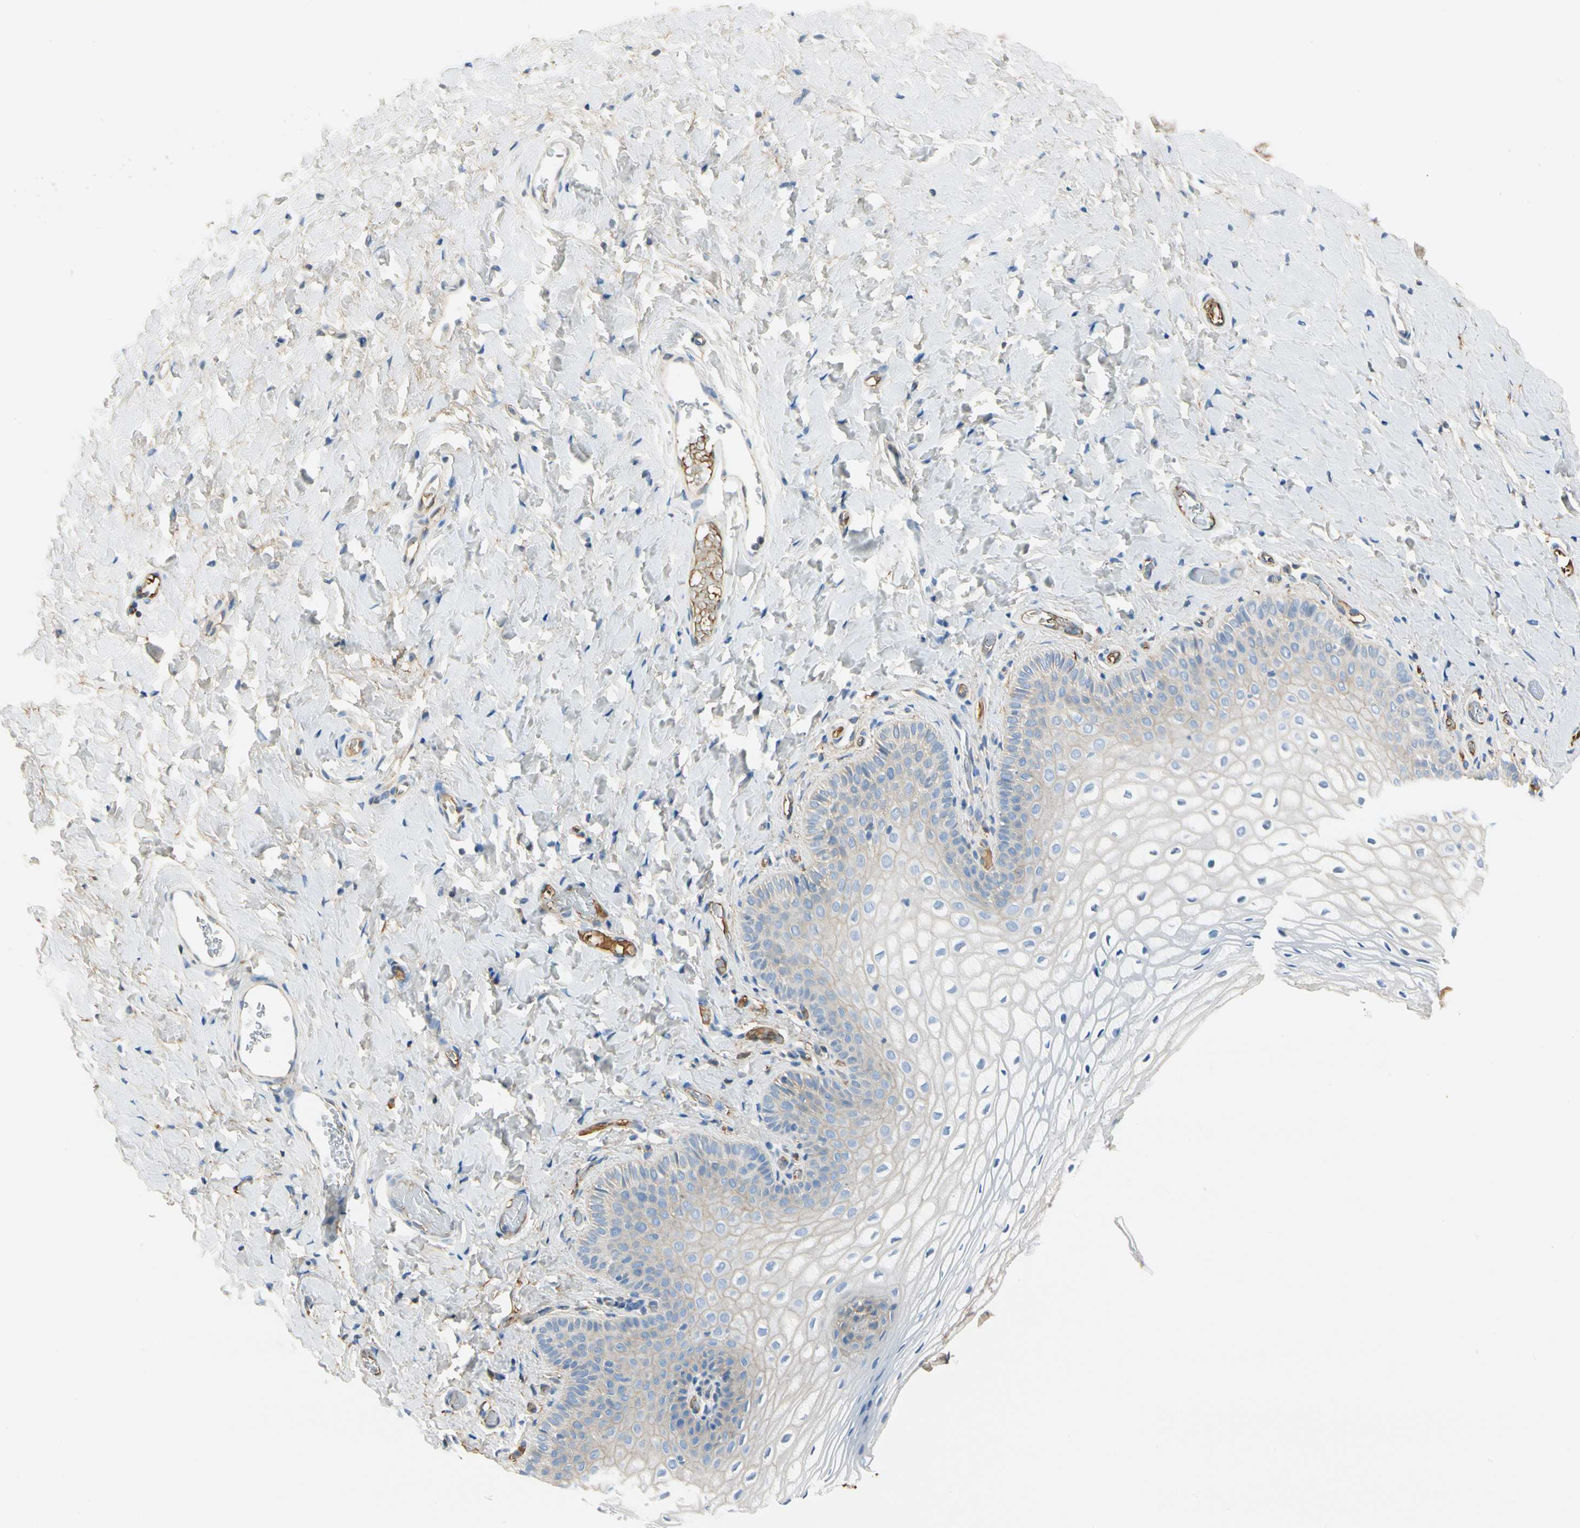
{"staining": {"intensity": "weak", "quantity": "25%-75%", "location": "cytoplasmic/membranous"}, "tissue": "vagina", "cell_type": "Squamous epithelial cells", "image_type": "normal", "snomed": [{"axis": "morphology", "description": "Normal tissue, NOS"}, {"axis": "topography", "description": "Vagina"}], "caption": "Protein positivity by IHC reveals weak cytoplasmic/membranous positivity in approximately 25%-75% of squamous epithelial cells in benign vagina.", "gene": "LAMB3", "patient": {"sex": "female", "age": 55}}